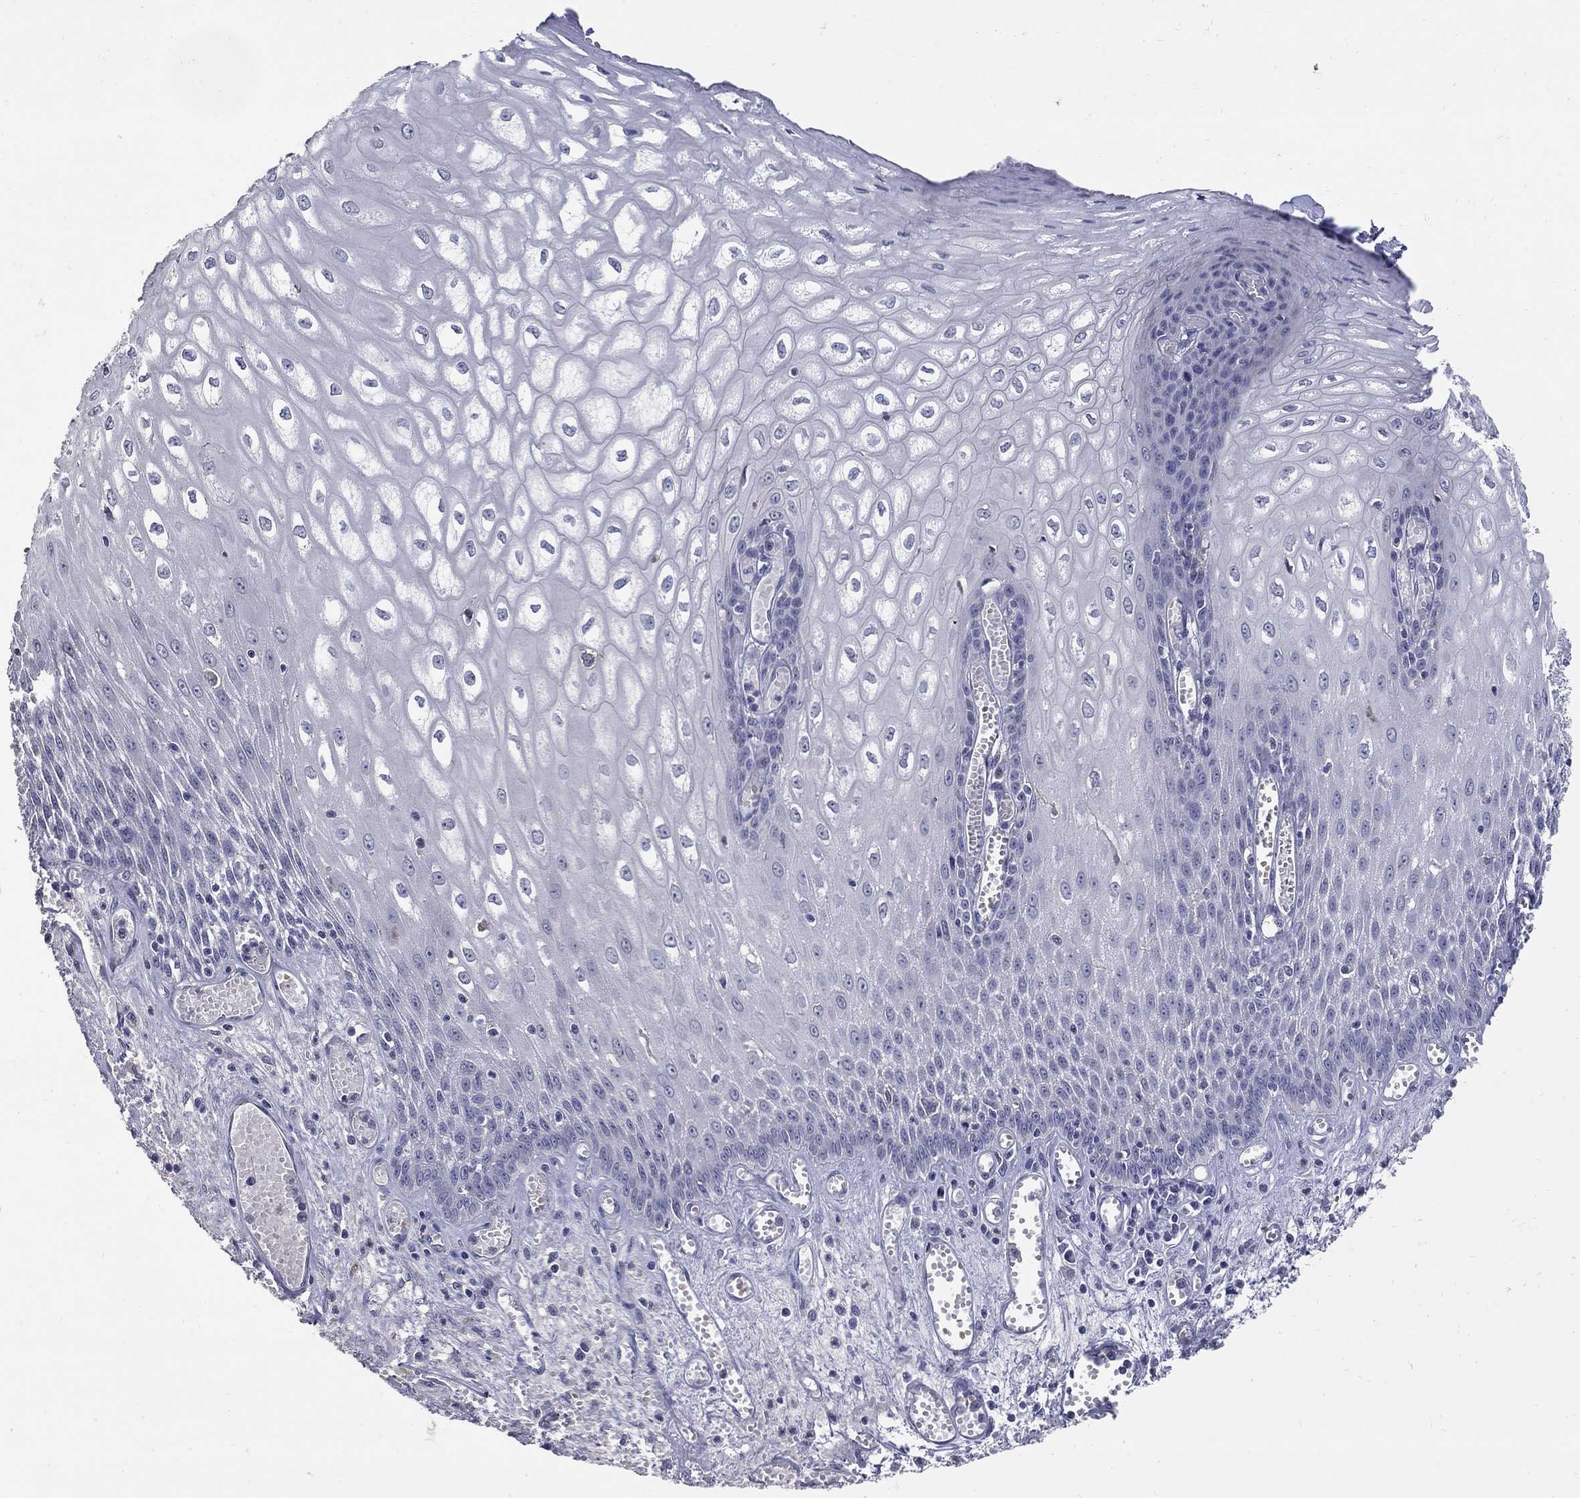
{"staining": {"intensity": "negative", "quantity": "none", "location": "none"}, "tissue": "esophagus", "cell_type": "Squamous epithelial cells", "image_type": "normal", "snomed": [{"axis": "morphology", "description": "Normal tissue, NOS"}, {"axis": "topography", "description": "Esophagus"}], "caption": "Photomicrograph shows no protein expression in squamous epithelial cells of unremarkable esophagus.", "gene": "CETN1", "patient": {"sex": "male", "age": 58}}